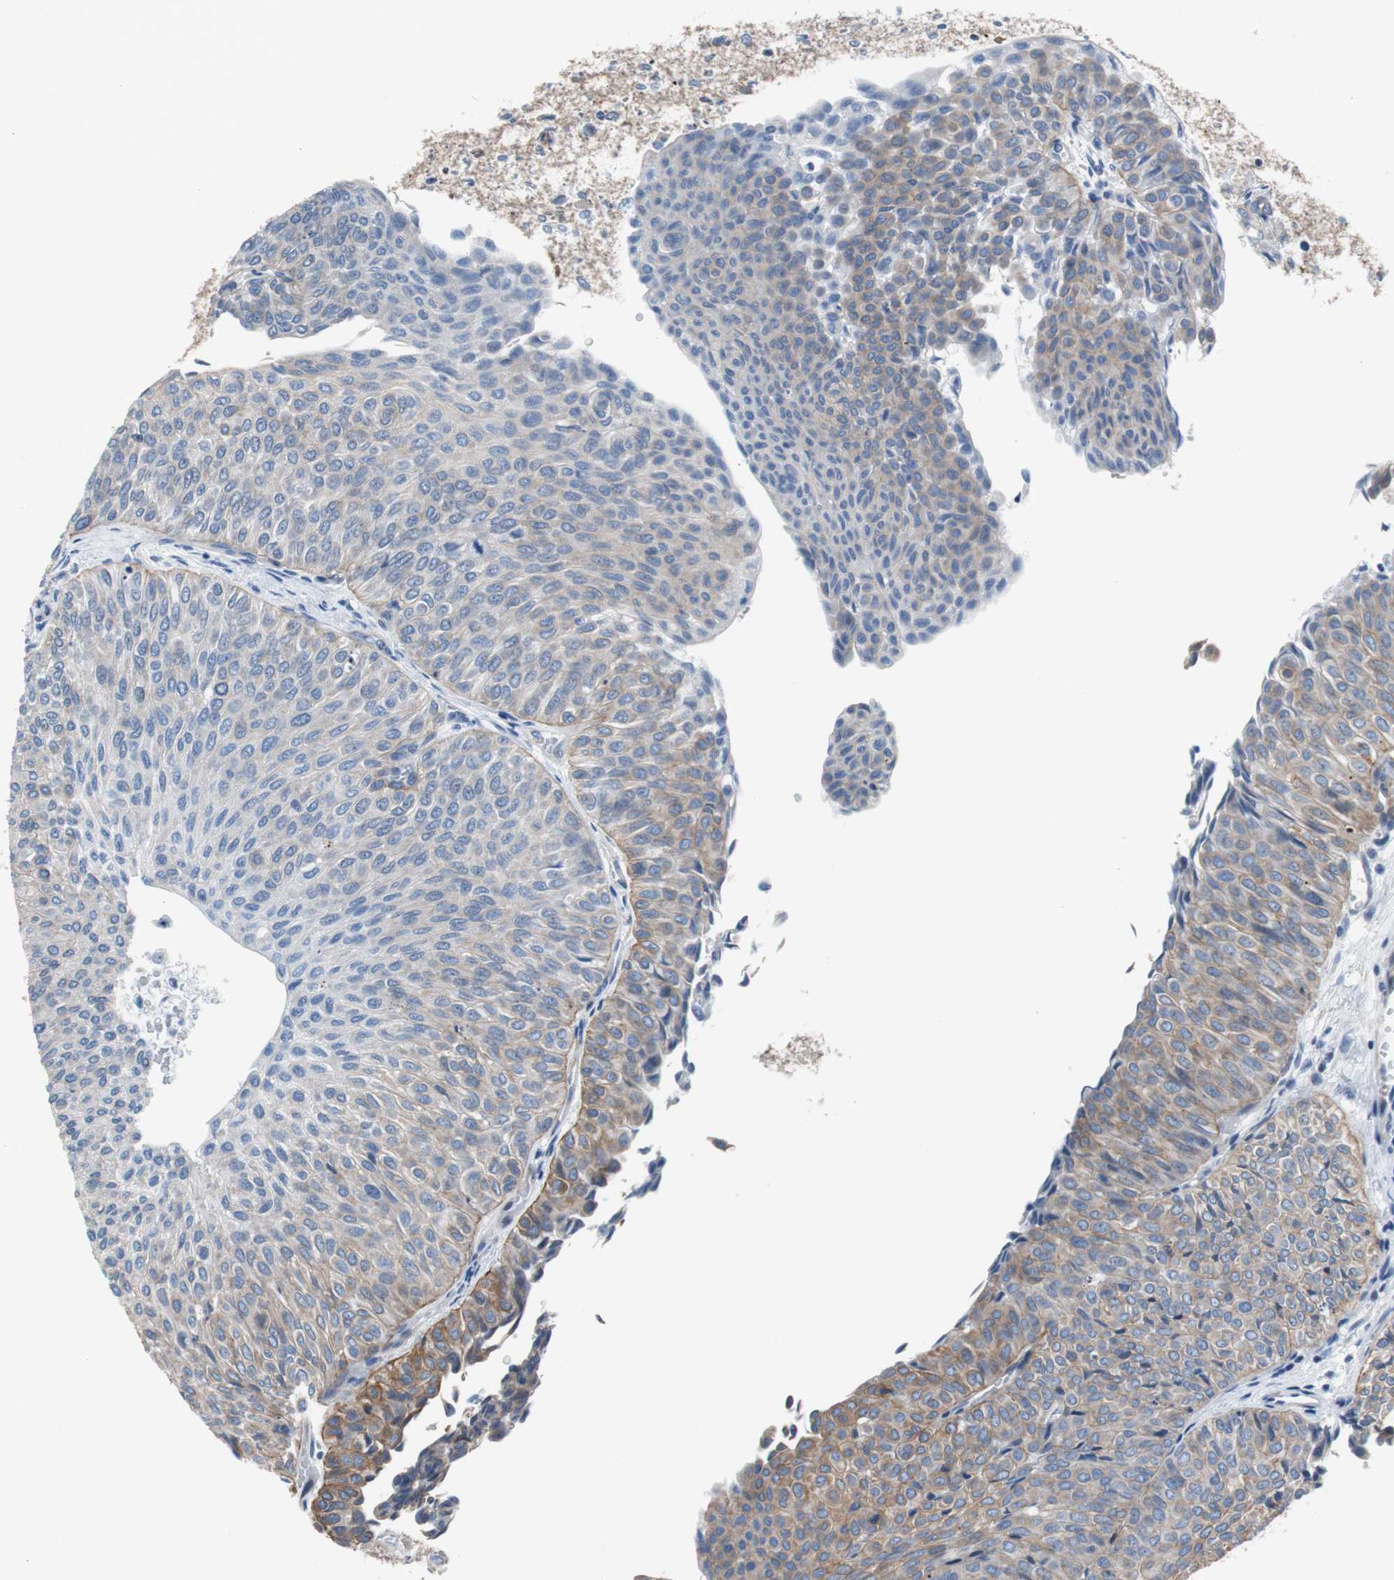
{"staining": {"intensity": "weak", "quantity": "25%-75%", "location": "cytoplasmic/membranous"}, "tissue": "urothelial cancer", "cell_type": "Tumor cells", "image_type": "cancer", "snomed": [{"axis": "morphology", "description": "Urothelial carcinoma, Low grade"}, {"axis": "topography", "description": "Urinary bladder"}], "caption": "Urothelial carcinoma (low-grade) tissue shows weak cytoplasmic/membranous positivity in approximately 25%-75% of tumor cells", "gene": "KIF3B", "patient": {"sex": "male", "age": 78}}